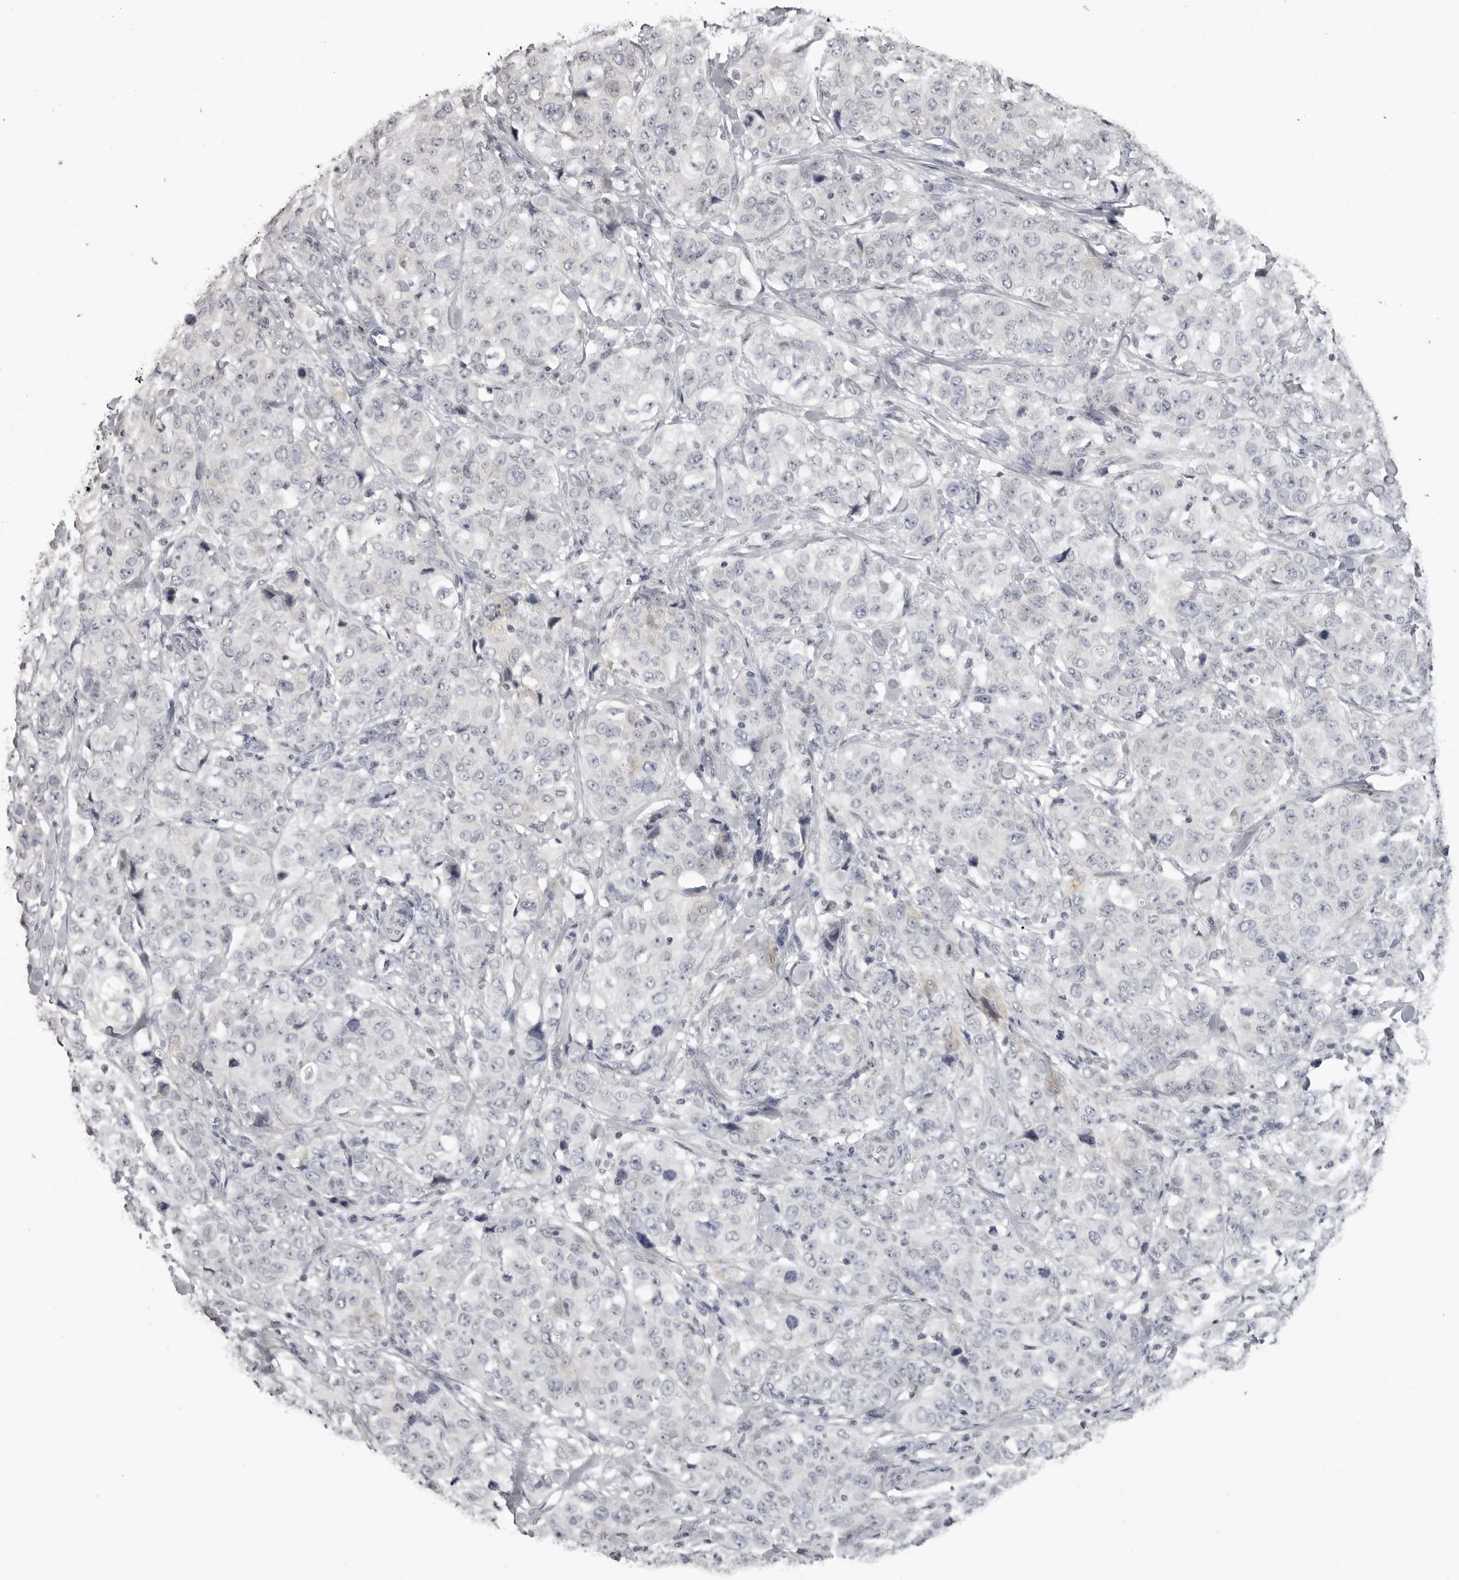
{"staining": {"intensity": "negative", "quantity": "none", "location": "none"}, "tissue": "stomach cancer", "cell_type": "Tumor cells", "image_type": "cancer", "snomed": [{"axis": "morphology", "description": "Adenocarcinoma, NOS"}, {"axis": "topography", "description": "Stomach"}], "caption": "A high-resolution histopathology image shows immunohistochemistry (IHC) staining of stomach adenocarcinoma, which displays no significant positivity in tumor cells.", "gene": "GPN2", "patient": {"sex": "male", "age": 48}}